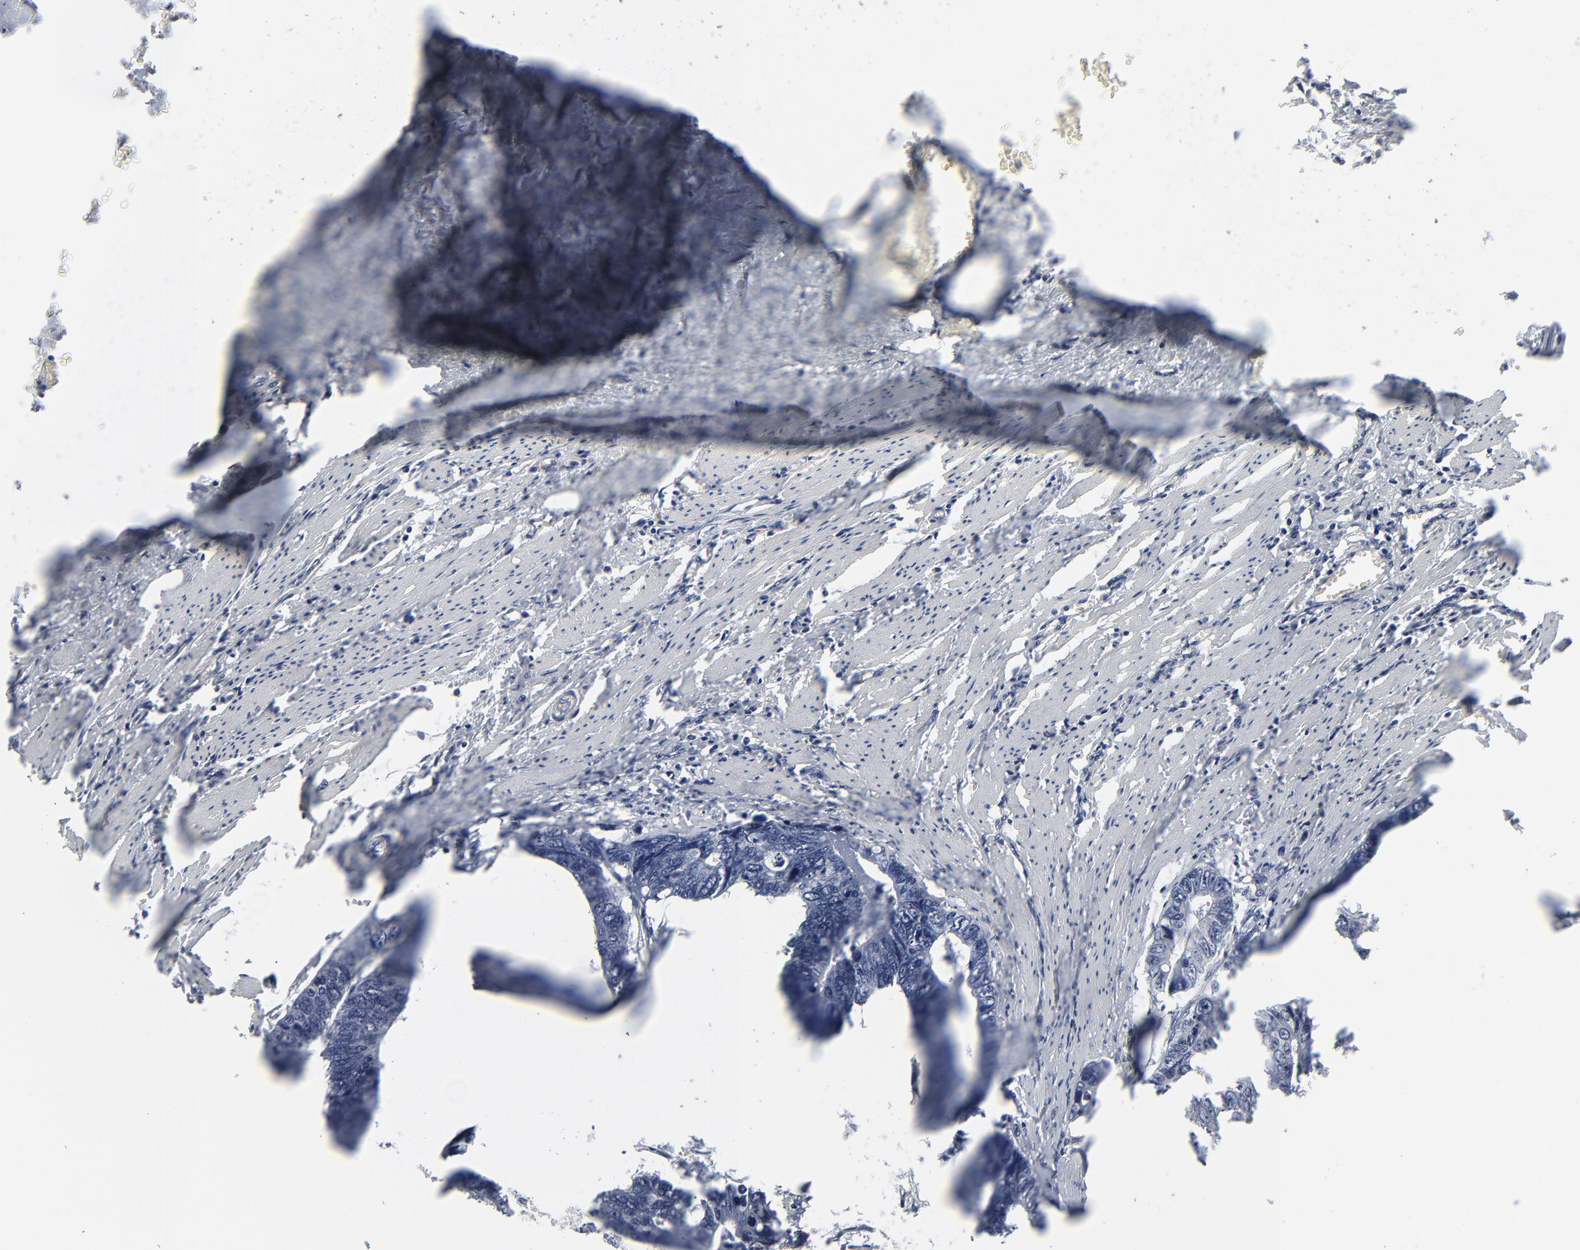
{"staining": {"intensity": "negative", "quantity": "none", "location": "none"}, "tissue": "colorectal cancer", "cell_type": "Tumor cells", "image_type": "cancer", "snomed": [{"axis": "morphology", "description": "Adenocarcinoma, NOS"}, {"axis": "topography", "description": "Colon"}], "caption": "Colorectal cancer (adenocarcinoma) stained for a protein using IHC reveals no expression tumor cells.", "gene": "FOXN2", "patient": {"sex": "female", "age": 55}}